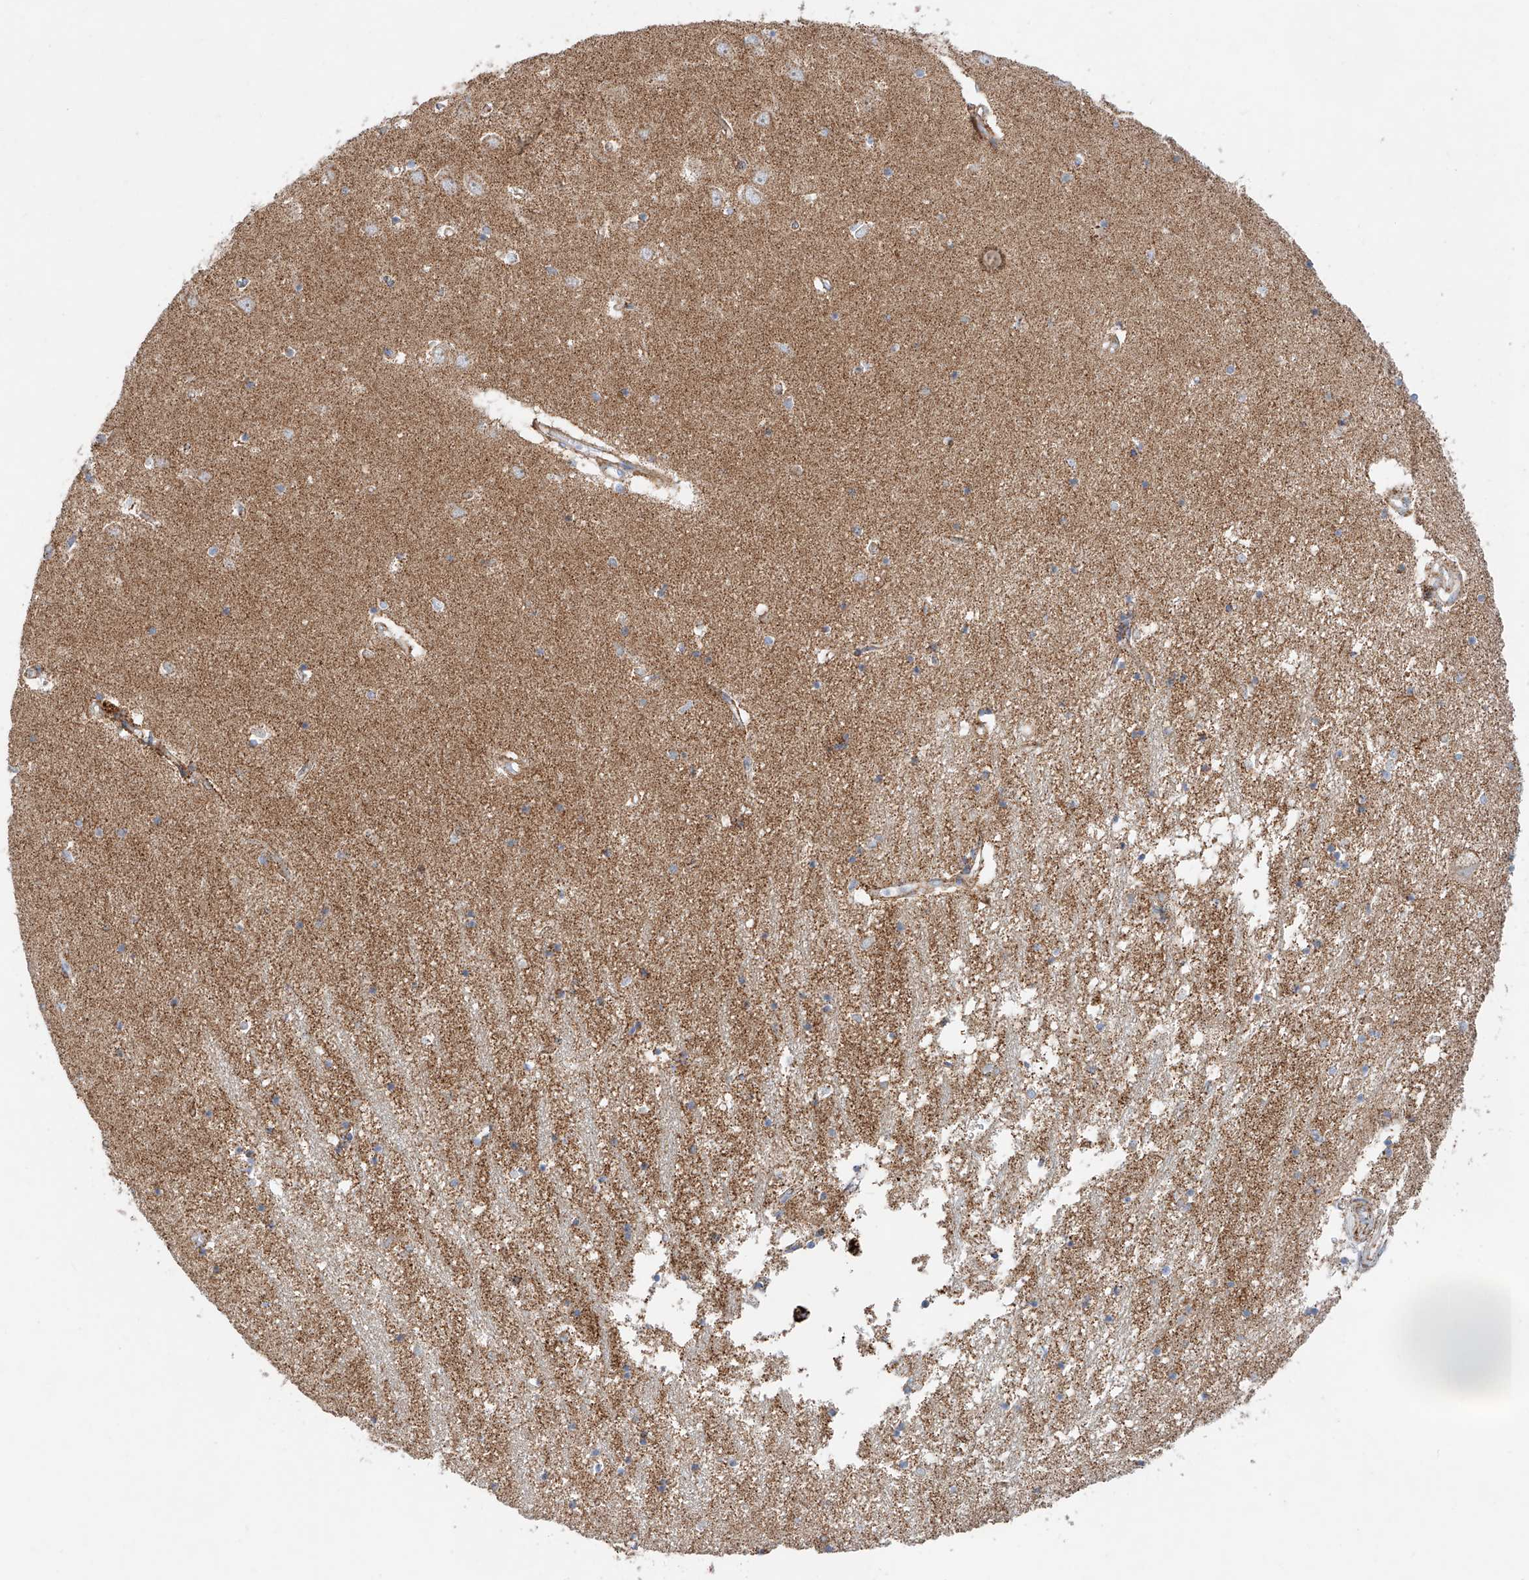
{"staining": {"intensity": "moderate", "quantity": "<25%", "location": "cytoplasmic/membranous"}, "tissue": "hippocampus", "cell_type": "Glial cells", "image_type": "normal", "snomed": [{"axis": "morphology", "description": "Normal tissue, NOS"}, {"axis": "topography", "description": "Hippocampus"}], "caption": "Immunohistochemical staining of unremarkable hippocampus displays moderate cytoplasmic/membranous protein positivity in about <25% of glial cells.", "gene": "CST9", "patient": {"sex": "male", "age": 70}}